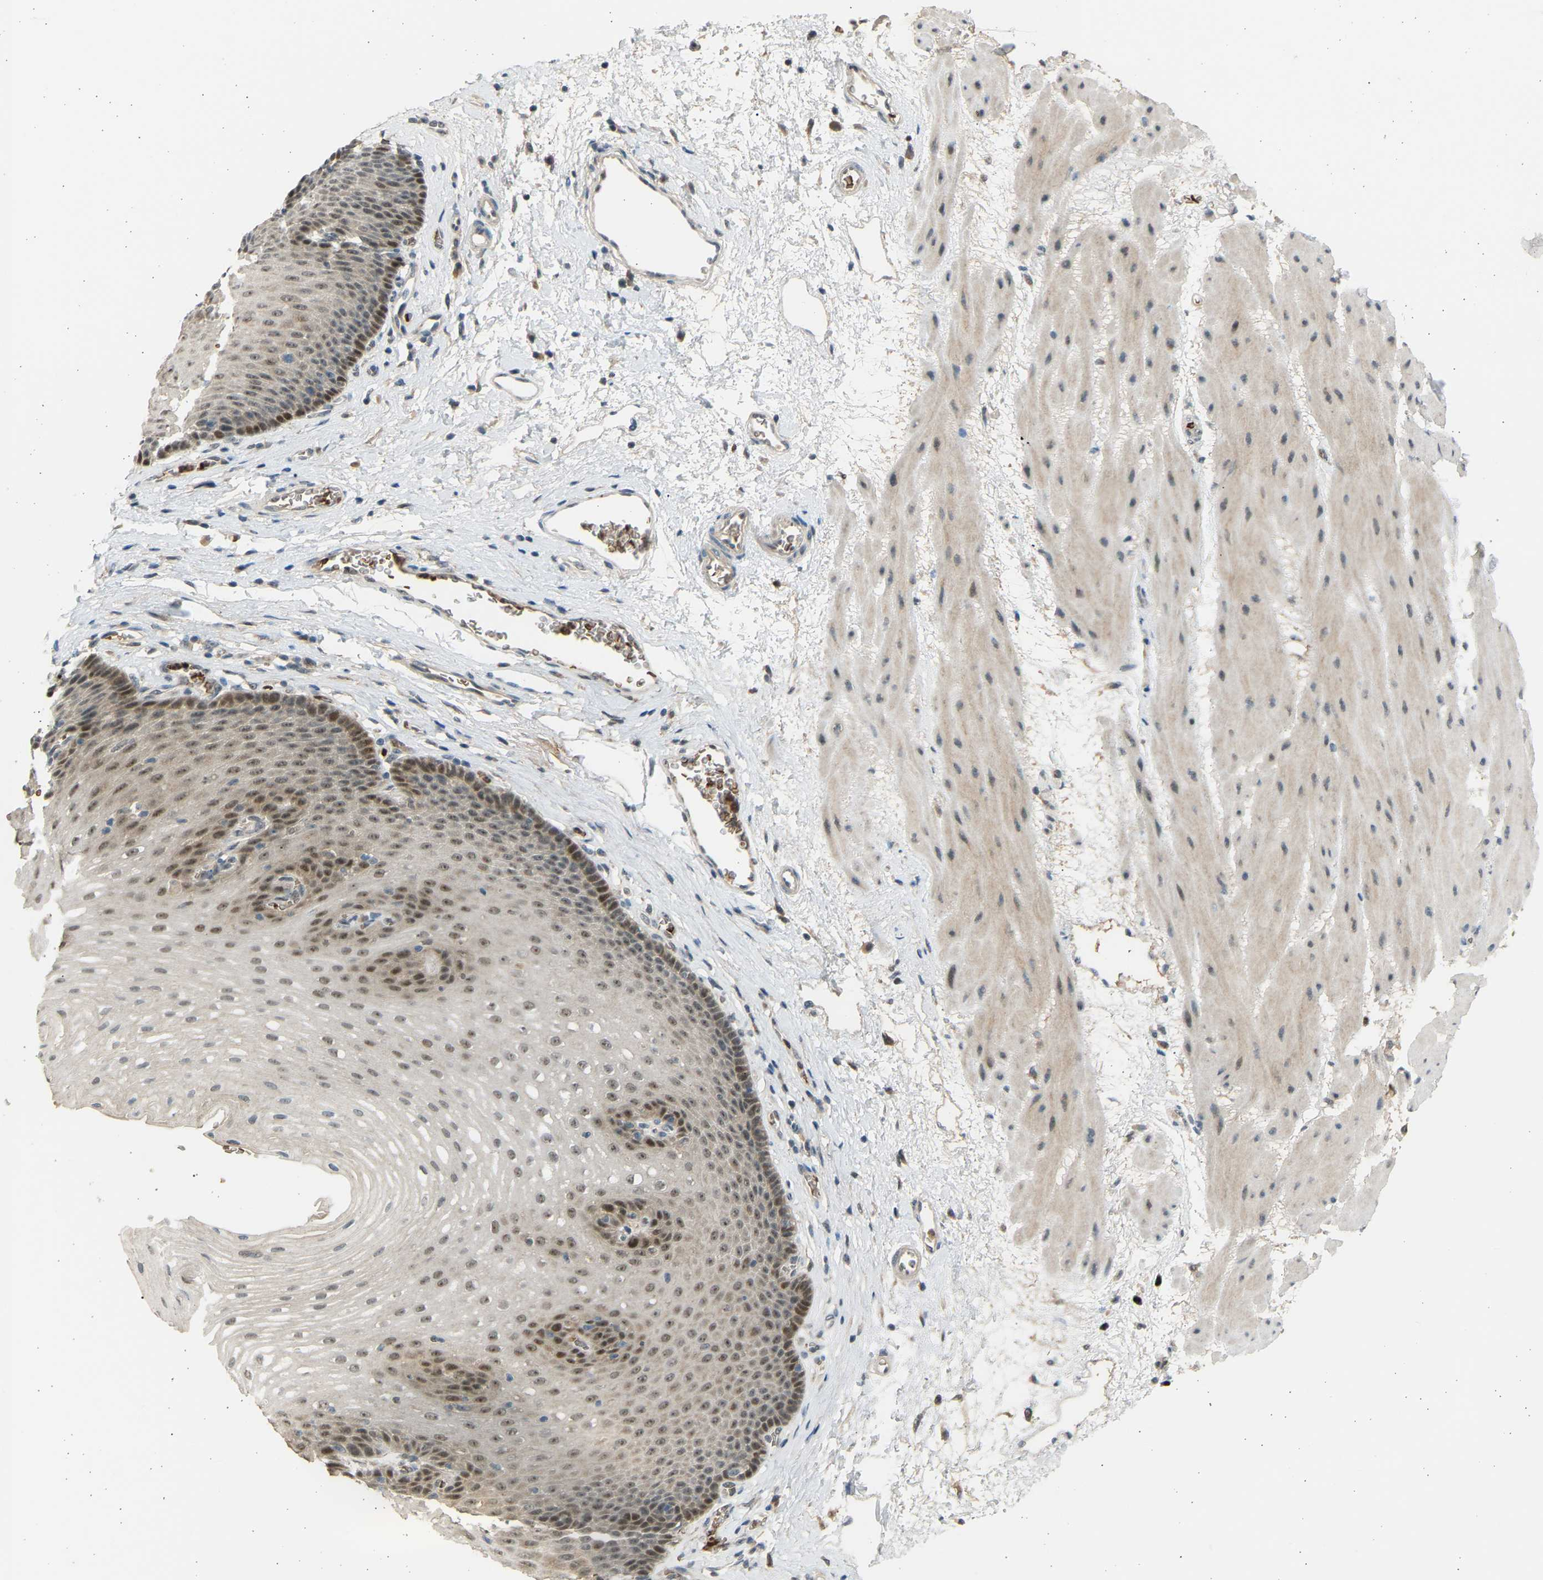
{"staining": {"intensity": "strong", "quantity": "<25%", "location": "cytoplasmic/membranous,nuclear"}, "tissue": "esophagus", "cell_type": "Squamous epithelial cells", "image_type": "normal", "snomed": [{"axis": "morphology", "description": "Normal tissue, NOS"}, {"axis": "topography", "description": "Esophagus"}], "caption": "Benign esophagus demonstrates strong cytoplasmic/membranous,nuclear positivity in approximately <25% of squamous epithelial cells (IHC, brightfield microscopy, high magnification)..", "gene": "BIRC2", "patient": {"sex": "male", "age": 48}}